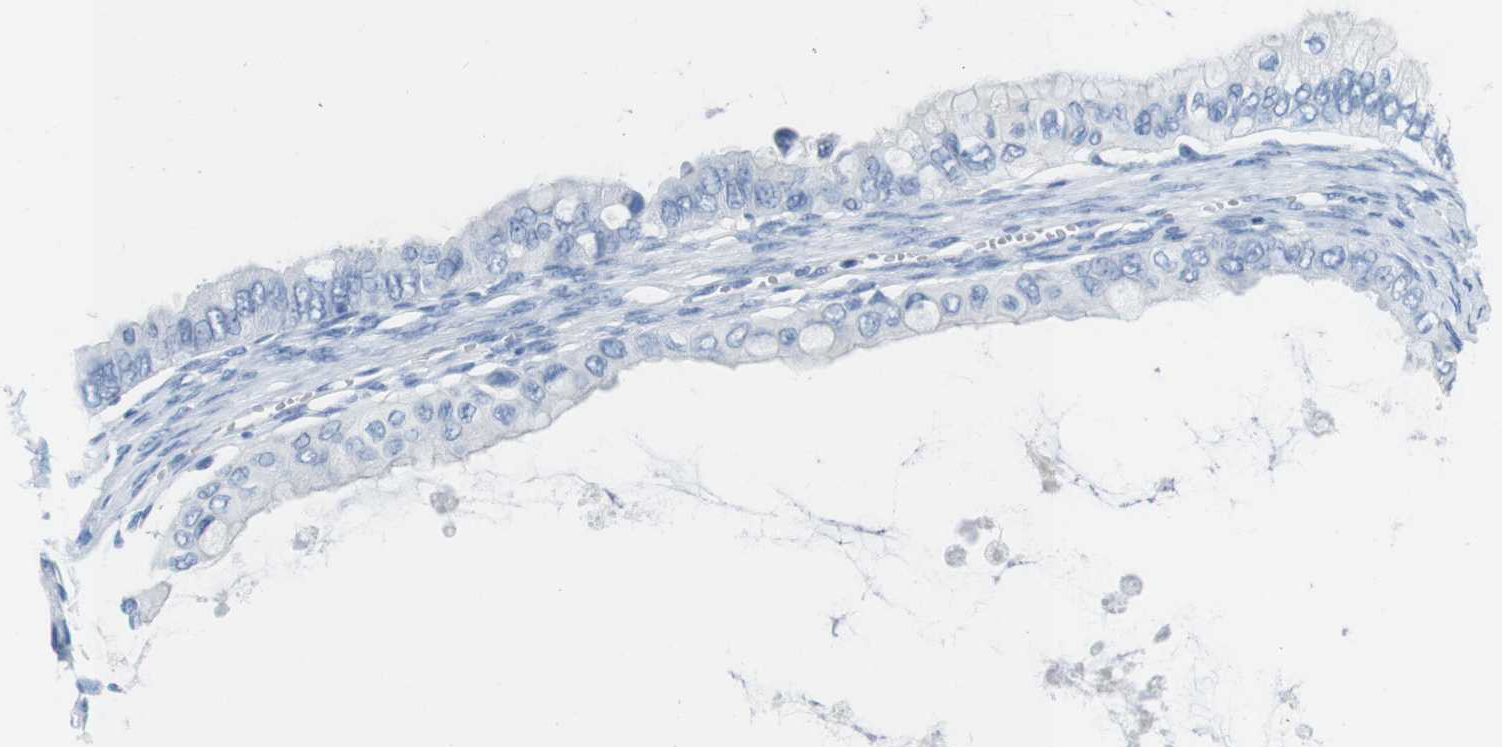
{"staining": {"intensity": "negative", "quantity": "none", "location": "none"}, "tissue": "ovarian cancer", "cell_type": "Tumor cells", "image_type": "cancer", "snomed": [{"axis": "morphology", "description": "Cystadenocarcinoma, mucinous, NOS"}, {"axis": "topography", "description": "Ovary"}], "caption": "IHC histopathology image of ovarian mucinous cystadenocarcinoma stained for a protein (brown), which reveals no positivity in tumor cells.", "gene": "IGSF8", "patient": {"sex": "female", "age": 80}}